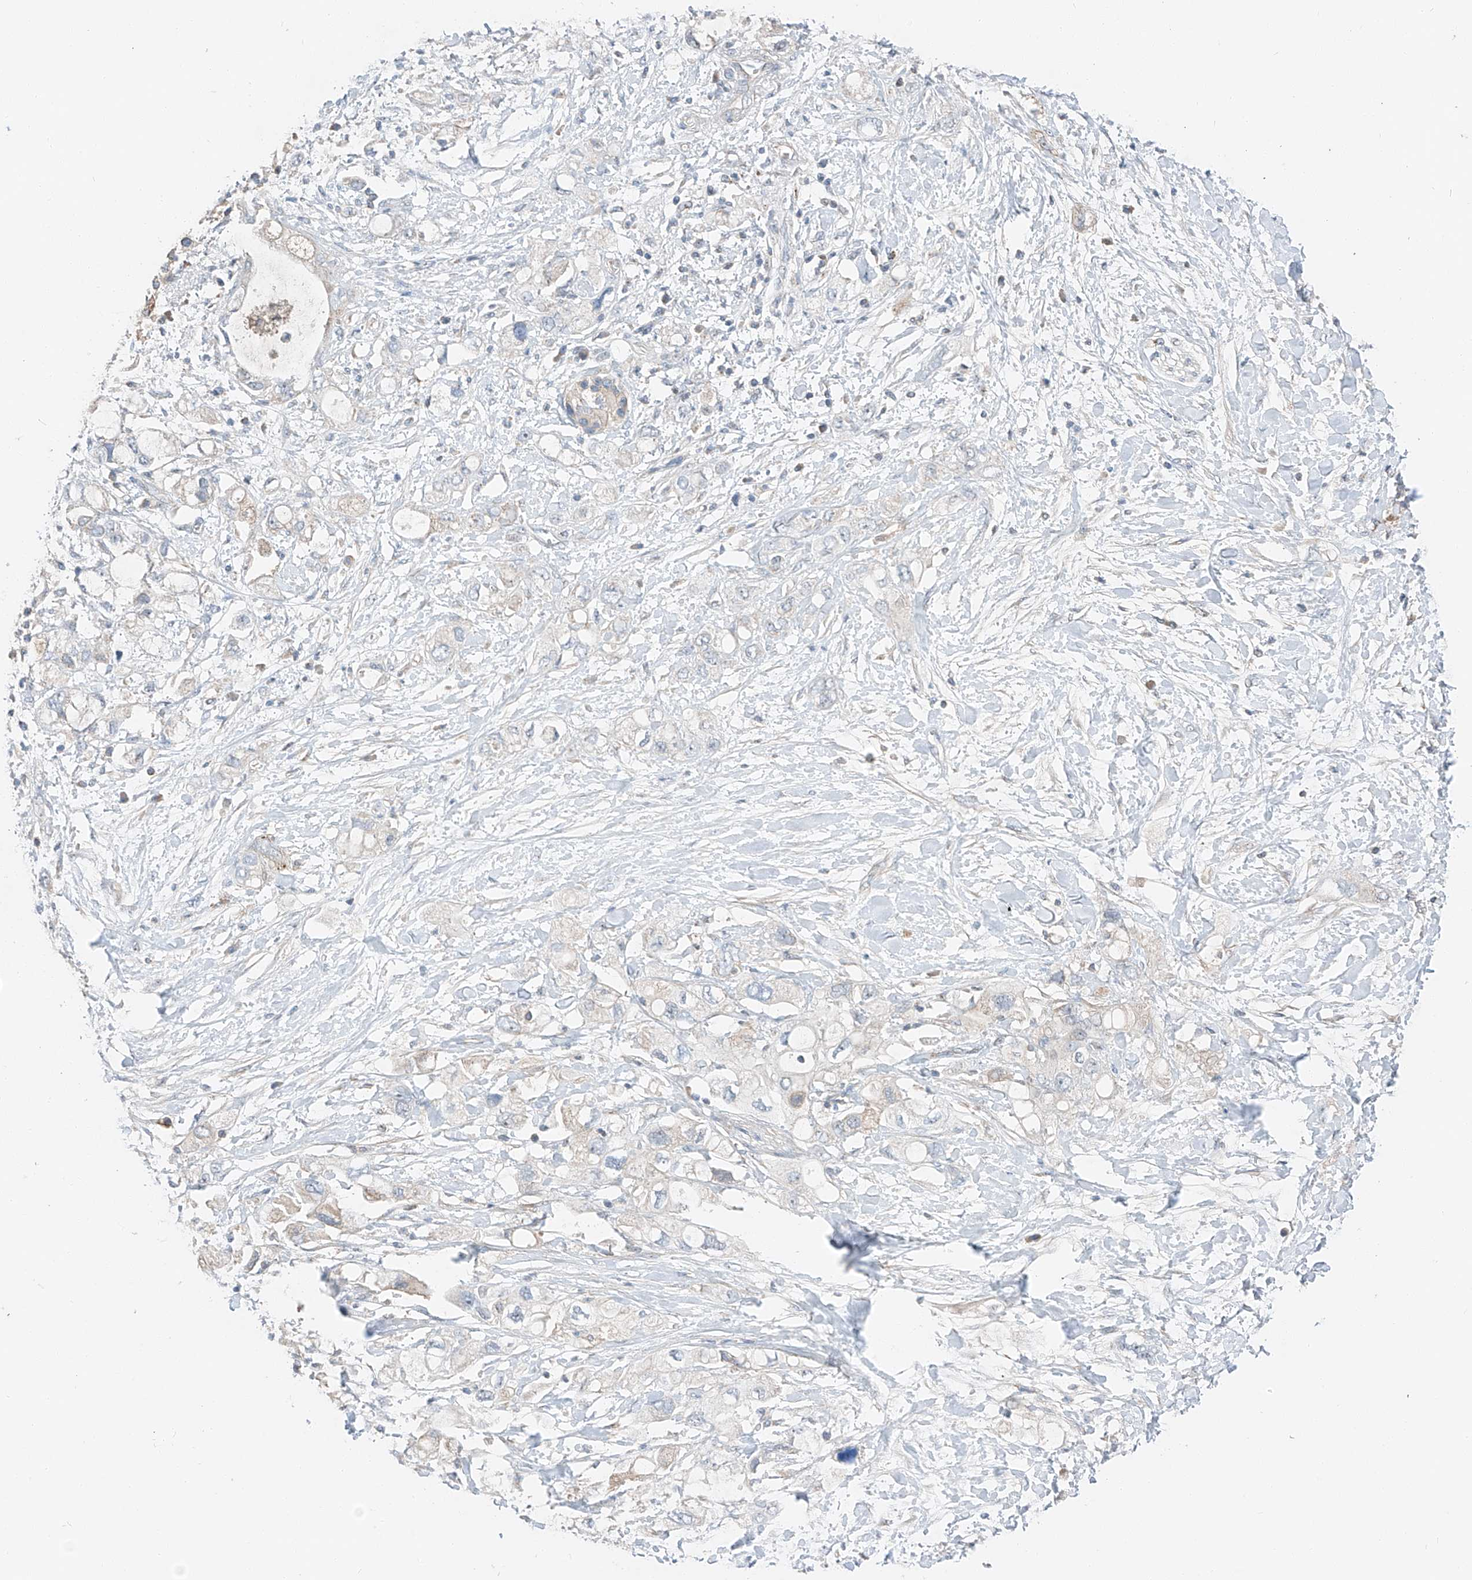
{"staining": {"intensity": "negative", "quantity": "none", "location": "none"}, "tissue": "pancreatic cancer", "cell_type": "Tumor cells", "image_type": "cancer", "snomed": [{"axis": "morphology", "description": "Adenocarcinoma, NOS"}, {"axis": "topography", "description": "Pancreas"}], "caption": "Immunohistochemistry of human adenocarcinoma (pancreatic) reveals no expression in tumor cells.", "gene": "RUSC1", "patient": {"sex": "female", "age": 56}}